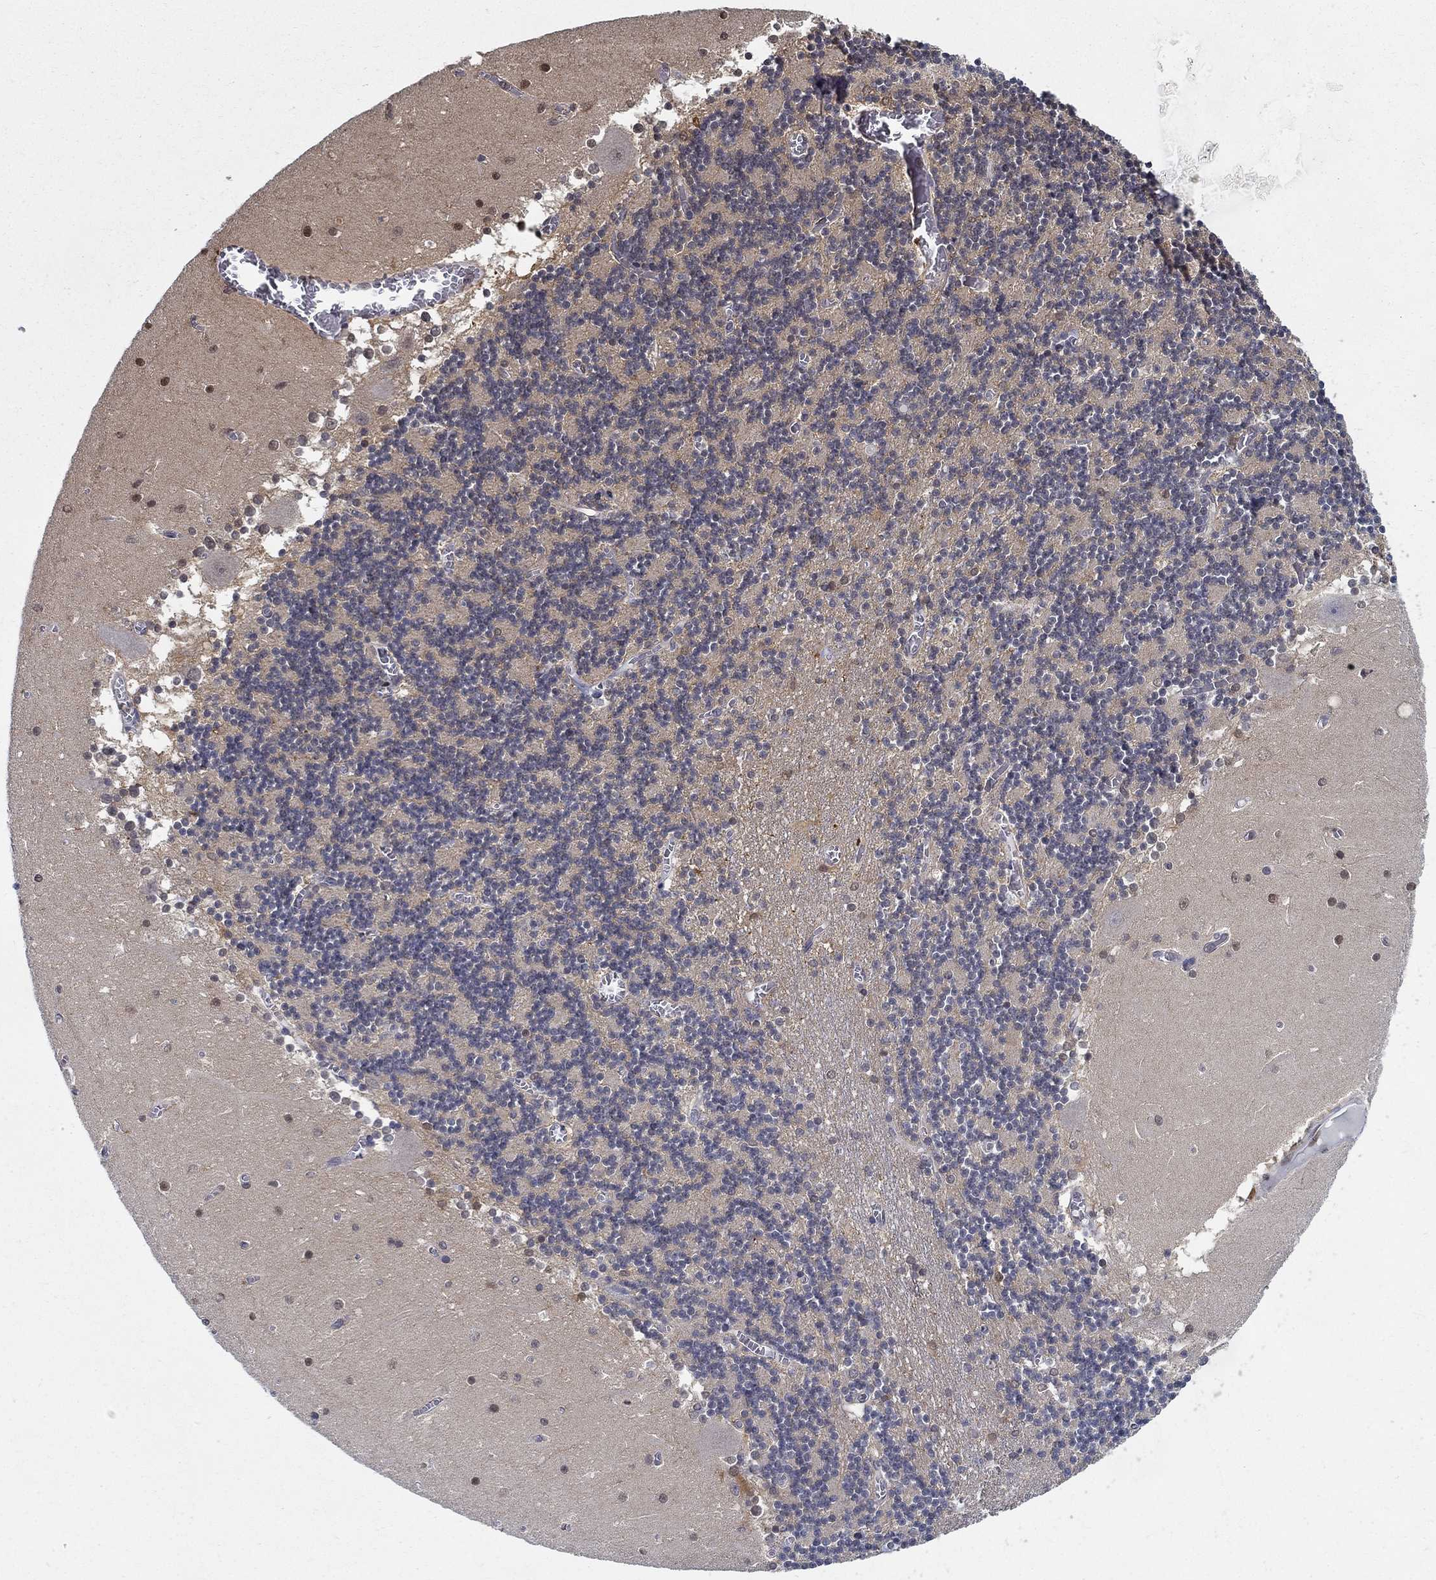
{"staining": {"intensity": "negative", "quantity": "none", "location": "none"}, "tissue": "cerebellum", "cell_type": "Cells in granular layer", "image_type": "normal", "snomed": [{"axis": "morphology", "description": "Normal tissue, NOS"}, {"axis": "topography", "description": "Cerebellum"}], "caption": "This is a photomicrograph of immunohistochemistry staining of unremarkable cerebellum, which shows no positivity in cells in granular layer. (DAB (3,3'-diaminobenzidine) immunohistochemistry with hematoxylin counter stain).", "gene": "ZNF594", "patient": {"sex": "female", "age": 28}}